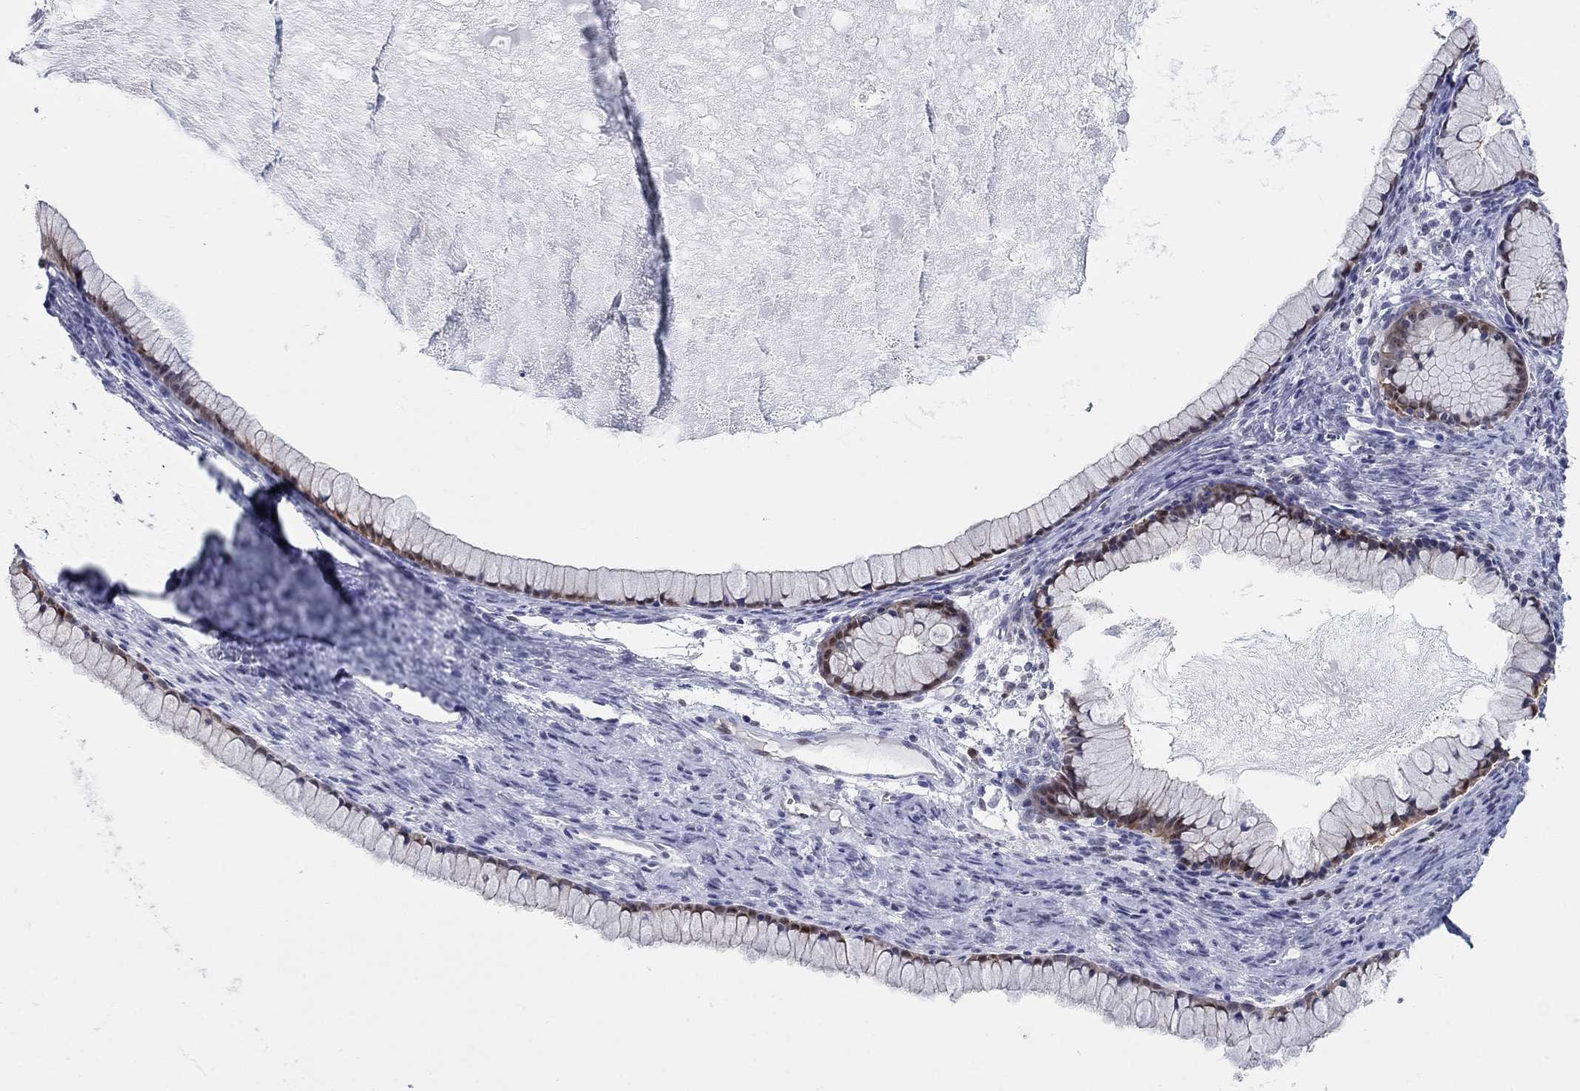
{"staining": {"intensity": "weak", "quantity": "25%-75%", "location": "cytoplasmic/membranous"}, "tissue": "ovarian cancer", "cell_type": "Tumor cells", "image_type": "cancer", "snomed": [{"axis": "morphology", "description": "Cystadenocarcinoma, mucinous, NOS"}, {"axis": "topography", "description": "Ovary"}], "caption": "A brown stain highlights weak cytoplasmic/membranous staining of a protein in human mucinous cystadenocarcinoma (ovarian) tumor cells. The staining was performed using DAB to visualize the protein expression in brown, while the nuclei were stained in blue with hematoxylin (Magnification: 20x).", "gene": "AKR1C2", "patient": {"sex": "female", "age": 41}}